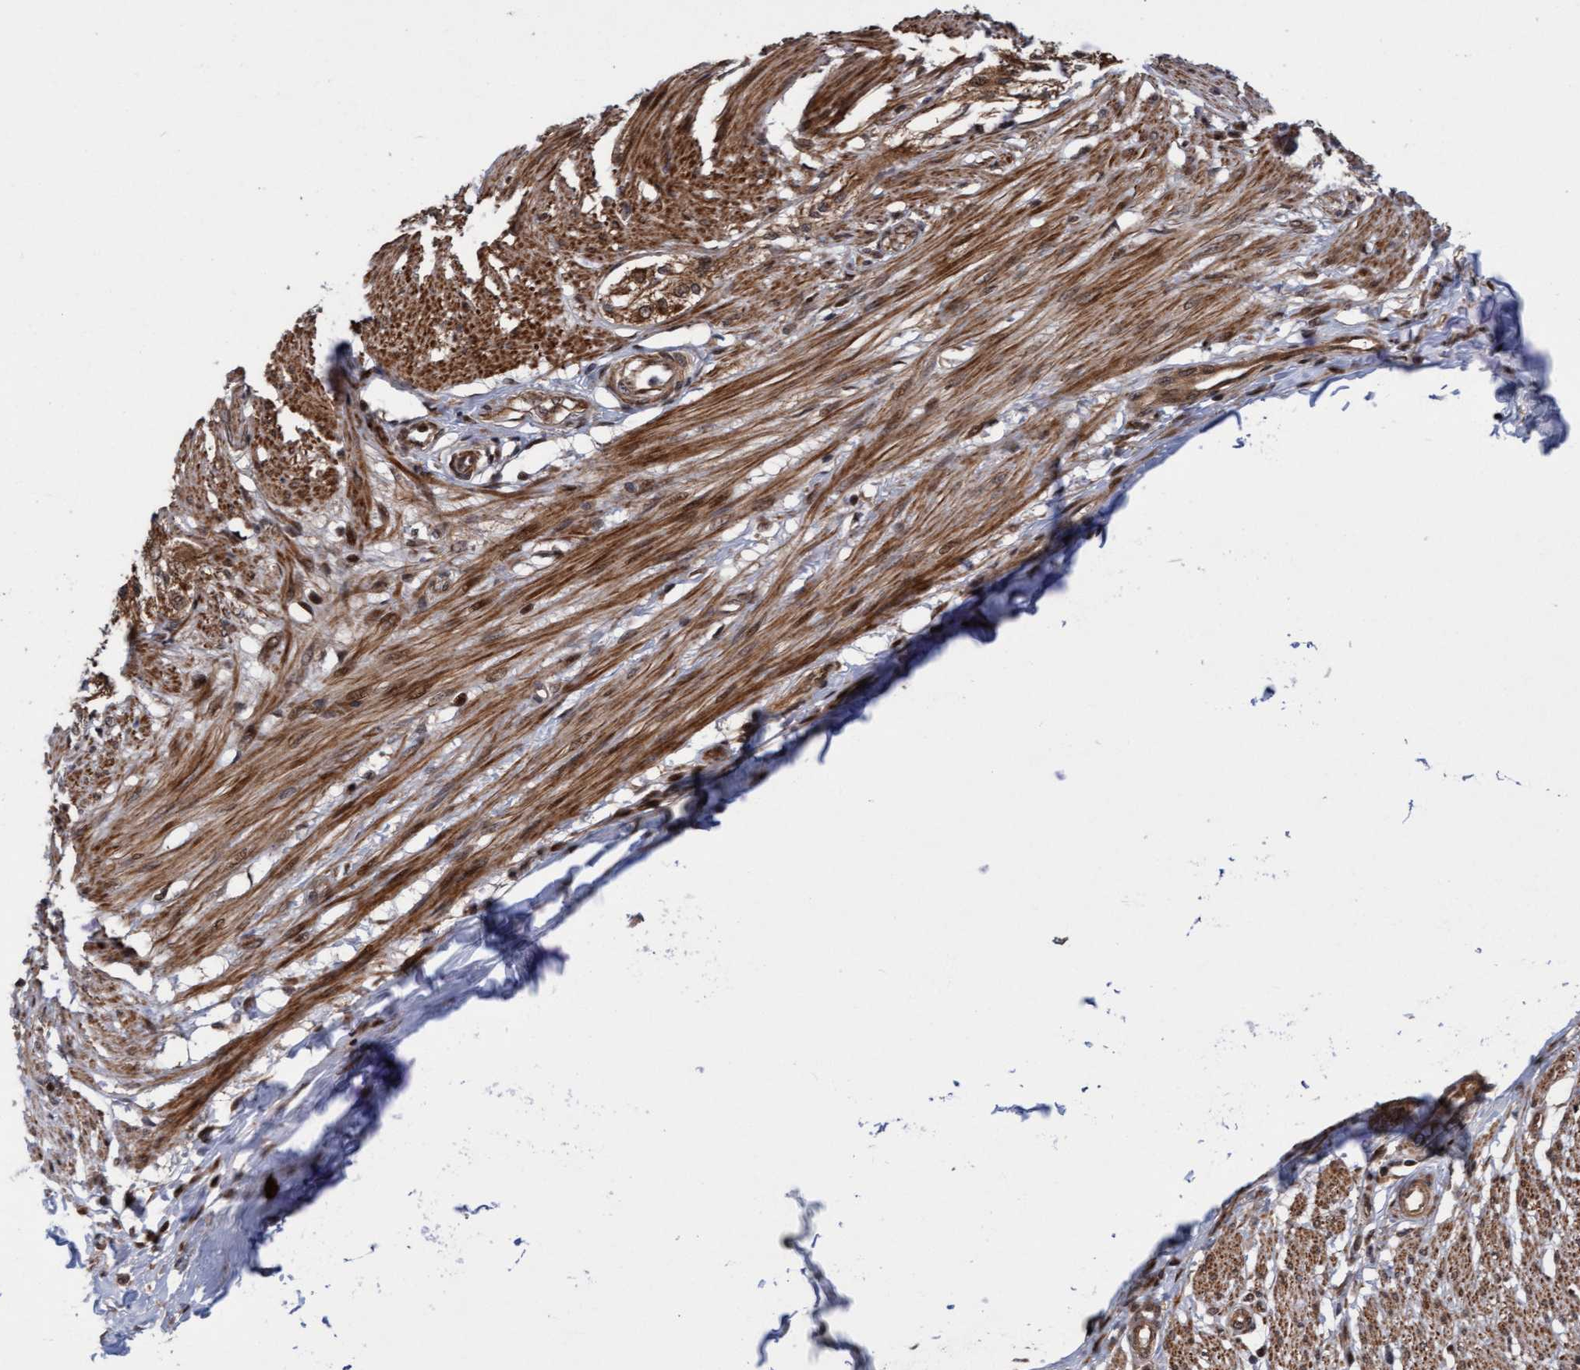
{"staining": {"intensity": "moderate", "quantity": ">75%", "location": "cytoplasmic/membranous"}, "tissue": "smooth muscle", "cell_type": "Smooth muscle cells", "image_type": "normal", "snomed": [{"axis": "morphology", "description": "Normal tissue, NOS"}, {"axis": "morphology", "description": "Adenocarcinoma, NOS"}, {"axis": "topography", "description": "Colon"}, {"axis": "topography", "description": "Peripheral nerve tissue"}], "caption": "Human smooth muscle stained with a brown dye displays moderate cytoplasmic/membranous positive staining in approximately >75% of smooth muscle cells.", "gene": "ITFG1", "patient": {"sex": "male", "age": 14}}